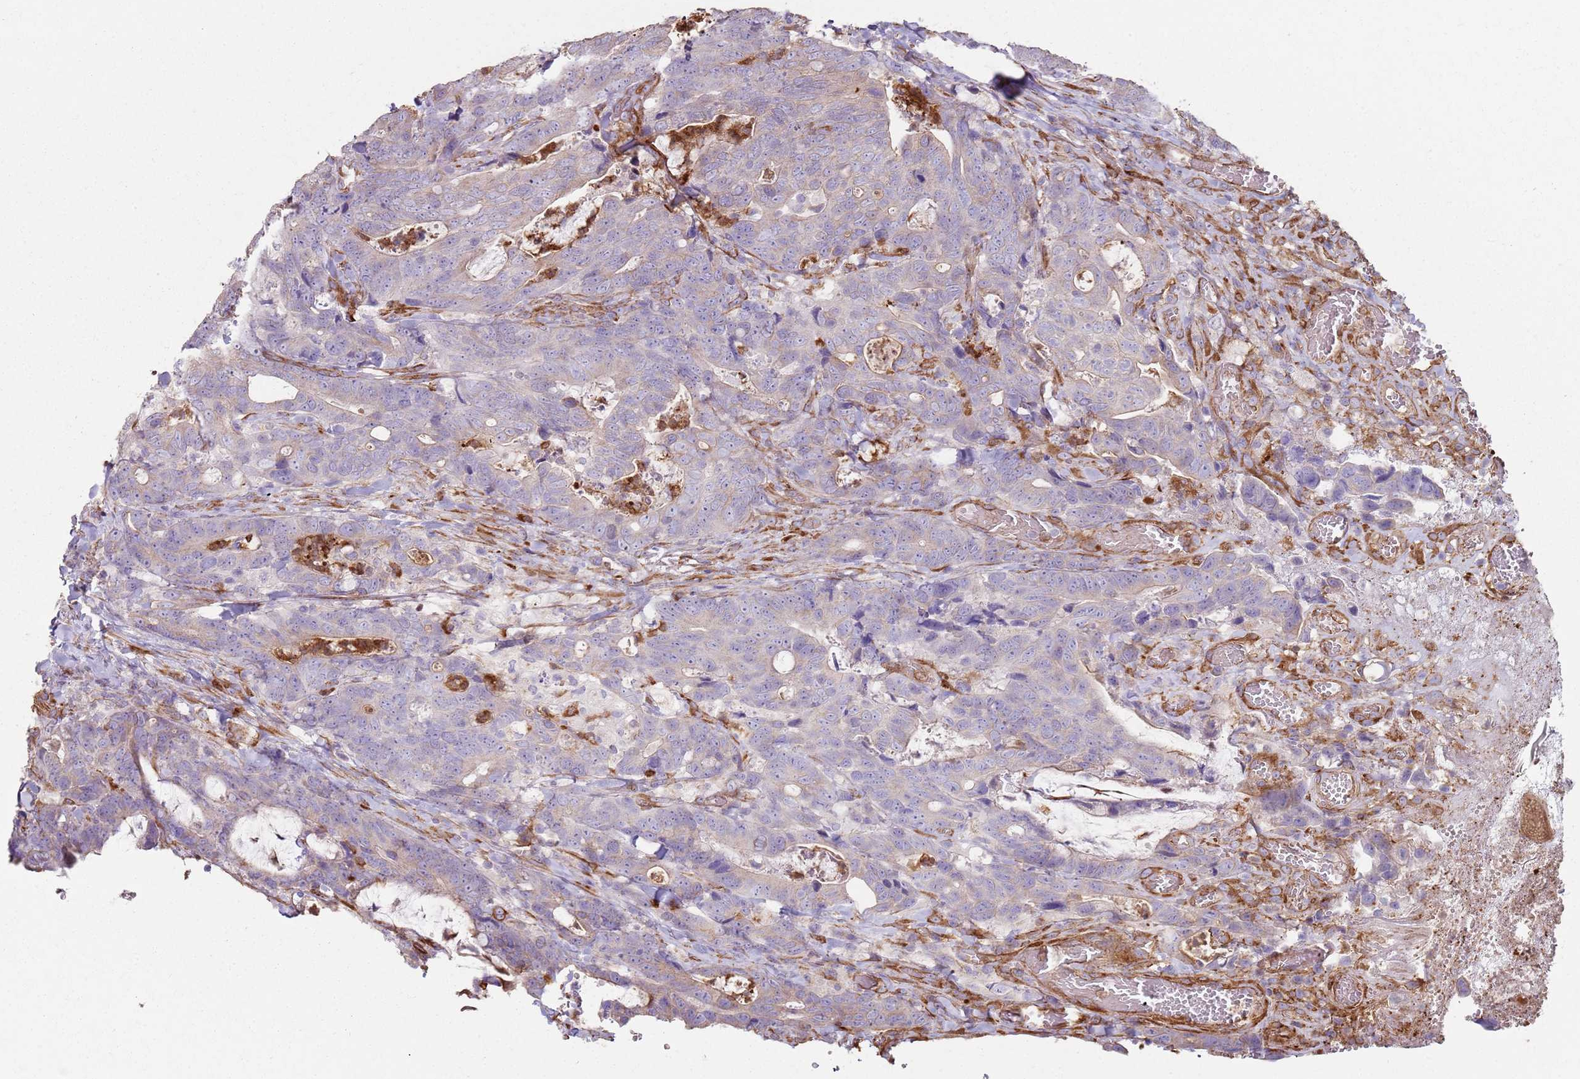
{"staining": {"intensity": "negative", "quantity": "none", "location": "none"}, "tissue": "colorectal cancer", "cell_type": "Tumor cells", "image_type": "cancer", "snomed": [{"axis": "morphology", "description": "Adenocarcinoma, NOS"}, {"axis": "topography", "description": "Colon"}], "caption": "This is an immunohistochemistry (IHC) histopathology image of adenocarcinoma (colorectal). There is no expression in tumor cells.", "gene": "PHLPP2", "patient": {"sex": "female", "age": 82}}